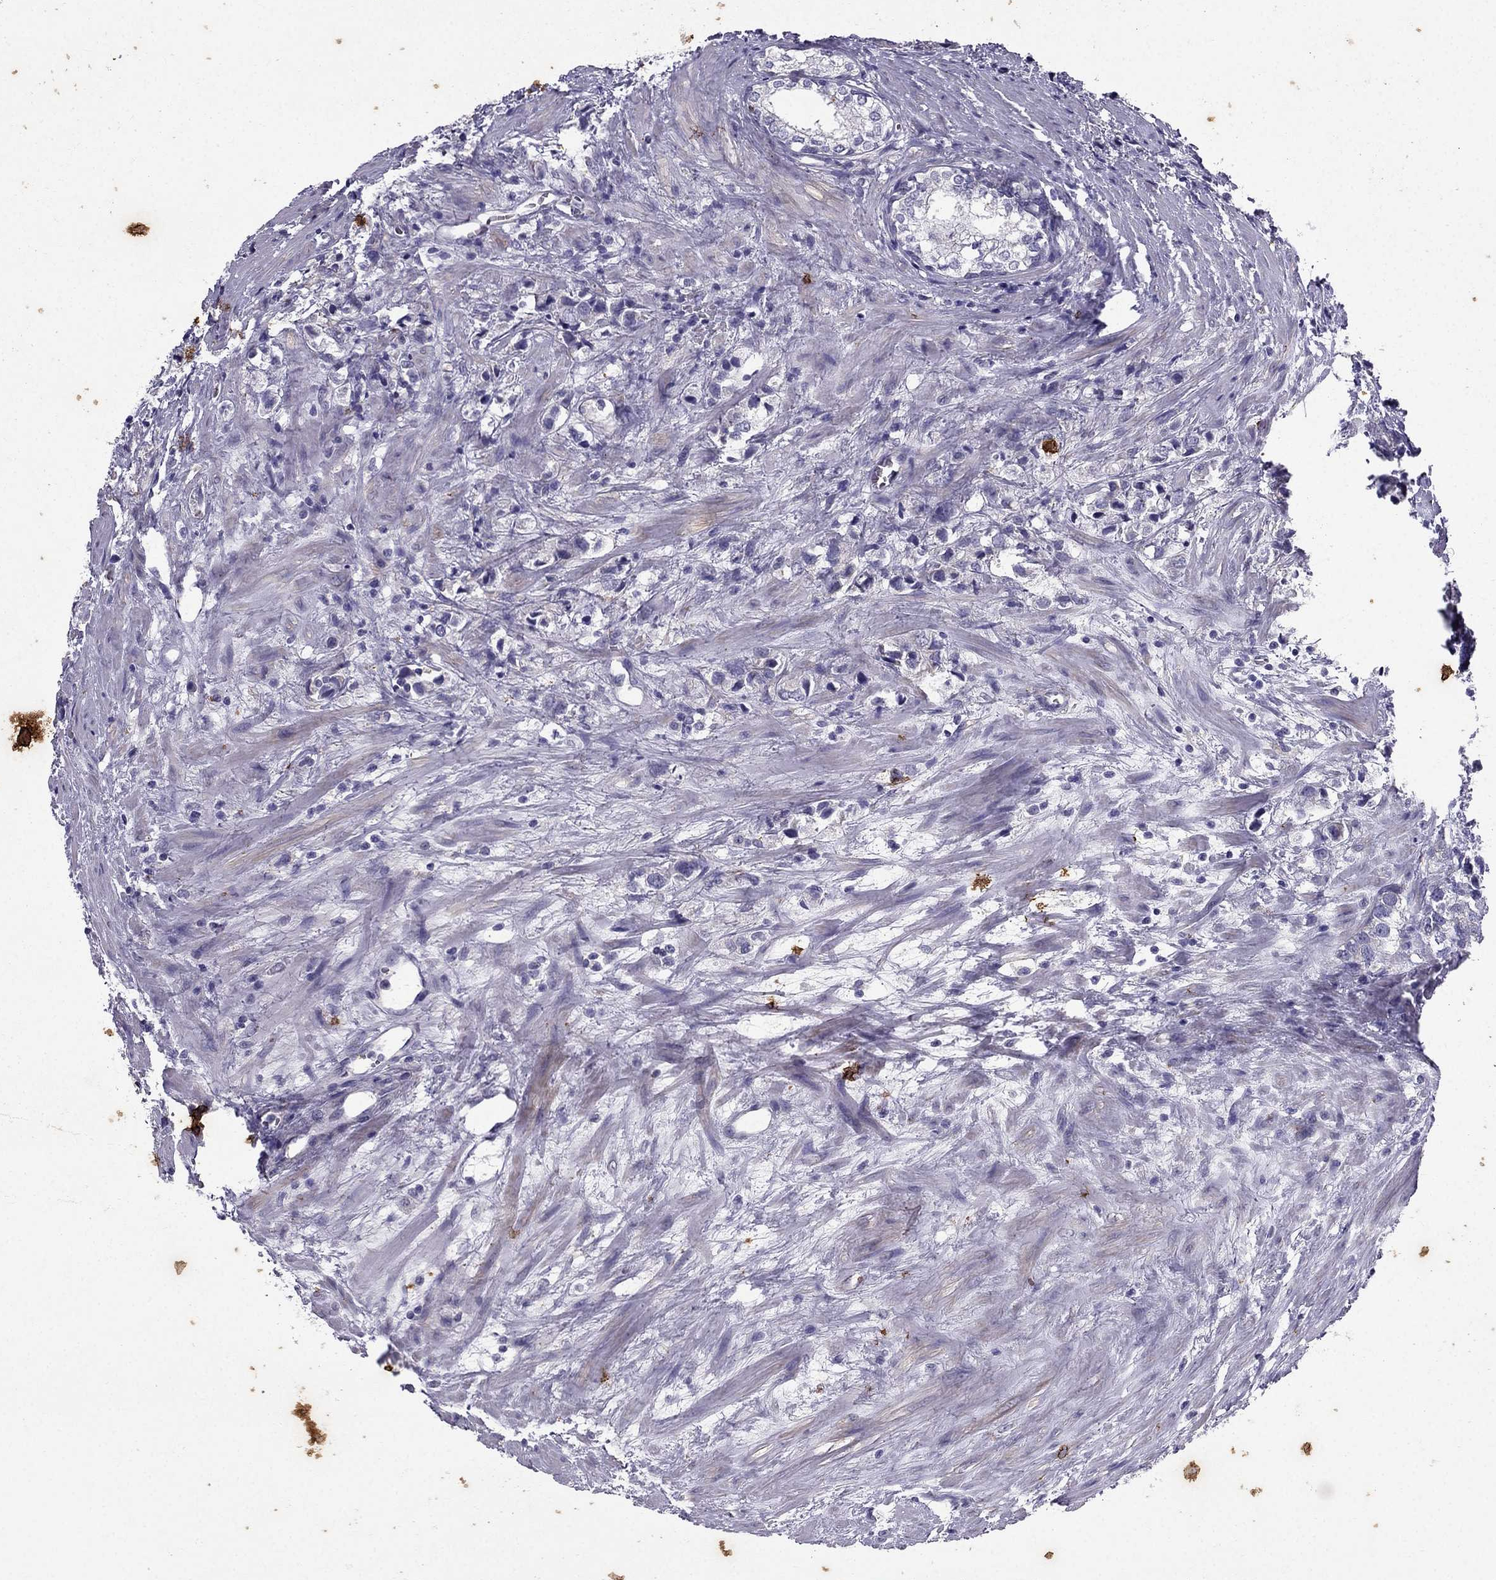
{"staining": {"intensity": "negative", "quantity": "none", "location": "none"}, "tissue": "prostate cancer", "cell_type": "Tumor cells", "image_type": "cancer", "snomed": [{"axis": "morphology", "description": "Adenocarcinoma, NOS"}, {"axis": "topography", "description": "Prostate and seminal vesicle, NOS"}], "caption": "Tumor cells show no significant protein positivity in prostate cancer. (DAB (3,3'-diaminobenzidine) immunohistochemistry (IHC), high magnification).", "gene": "SYT5", "patient": {"sex": "male", "age": 63}}